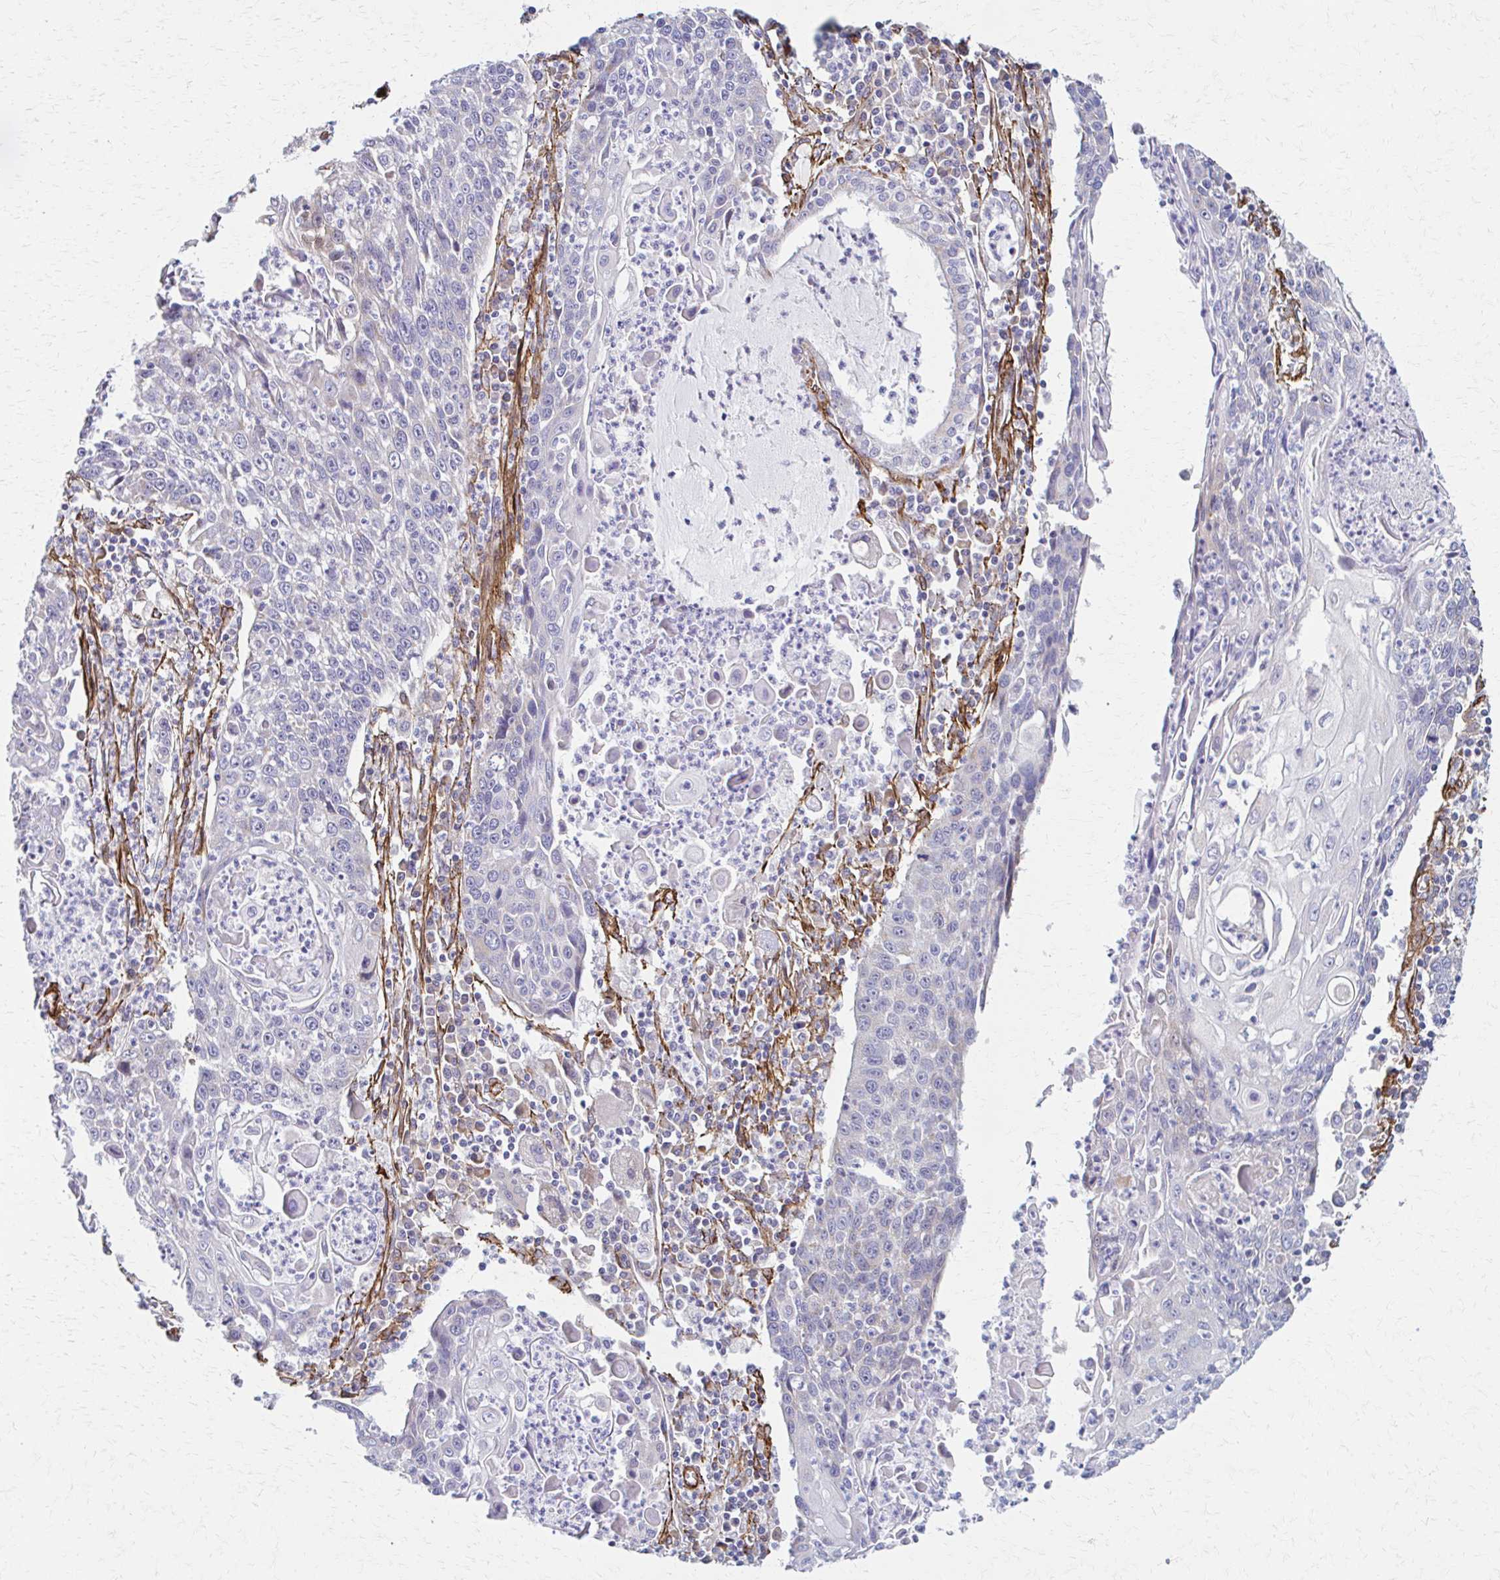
{"staining": {"intensity": "negative", "quantity": "none", "location": "none"}, "tissue": "lung cancer", "cell_type": "Tumor cells", "image_type": "cancer", "snomed": [{"axis": "morphology", "description": "Squamous cell carcinoma, NOS"}, {"axis": "morphology", "description": "Squamous cell carcinoma, metastatic, NOS"}, {"axis": "topography", "description": "Lung"}, {"axis": "topography", "description": "Pleura, NOS"}], "caption": "Lung cancer (squamous cell carcinoma) stained for a protein using immunohistochemistry (IHC) displays no positivity tumor cells.", "gene": "TIMMDC1", "patient": {"sex": "male", "age": 72}}